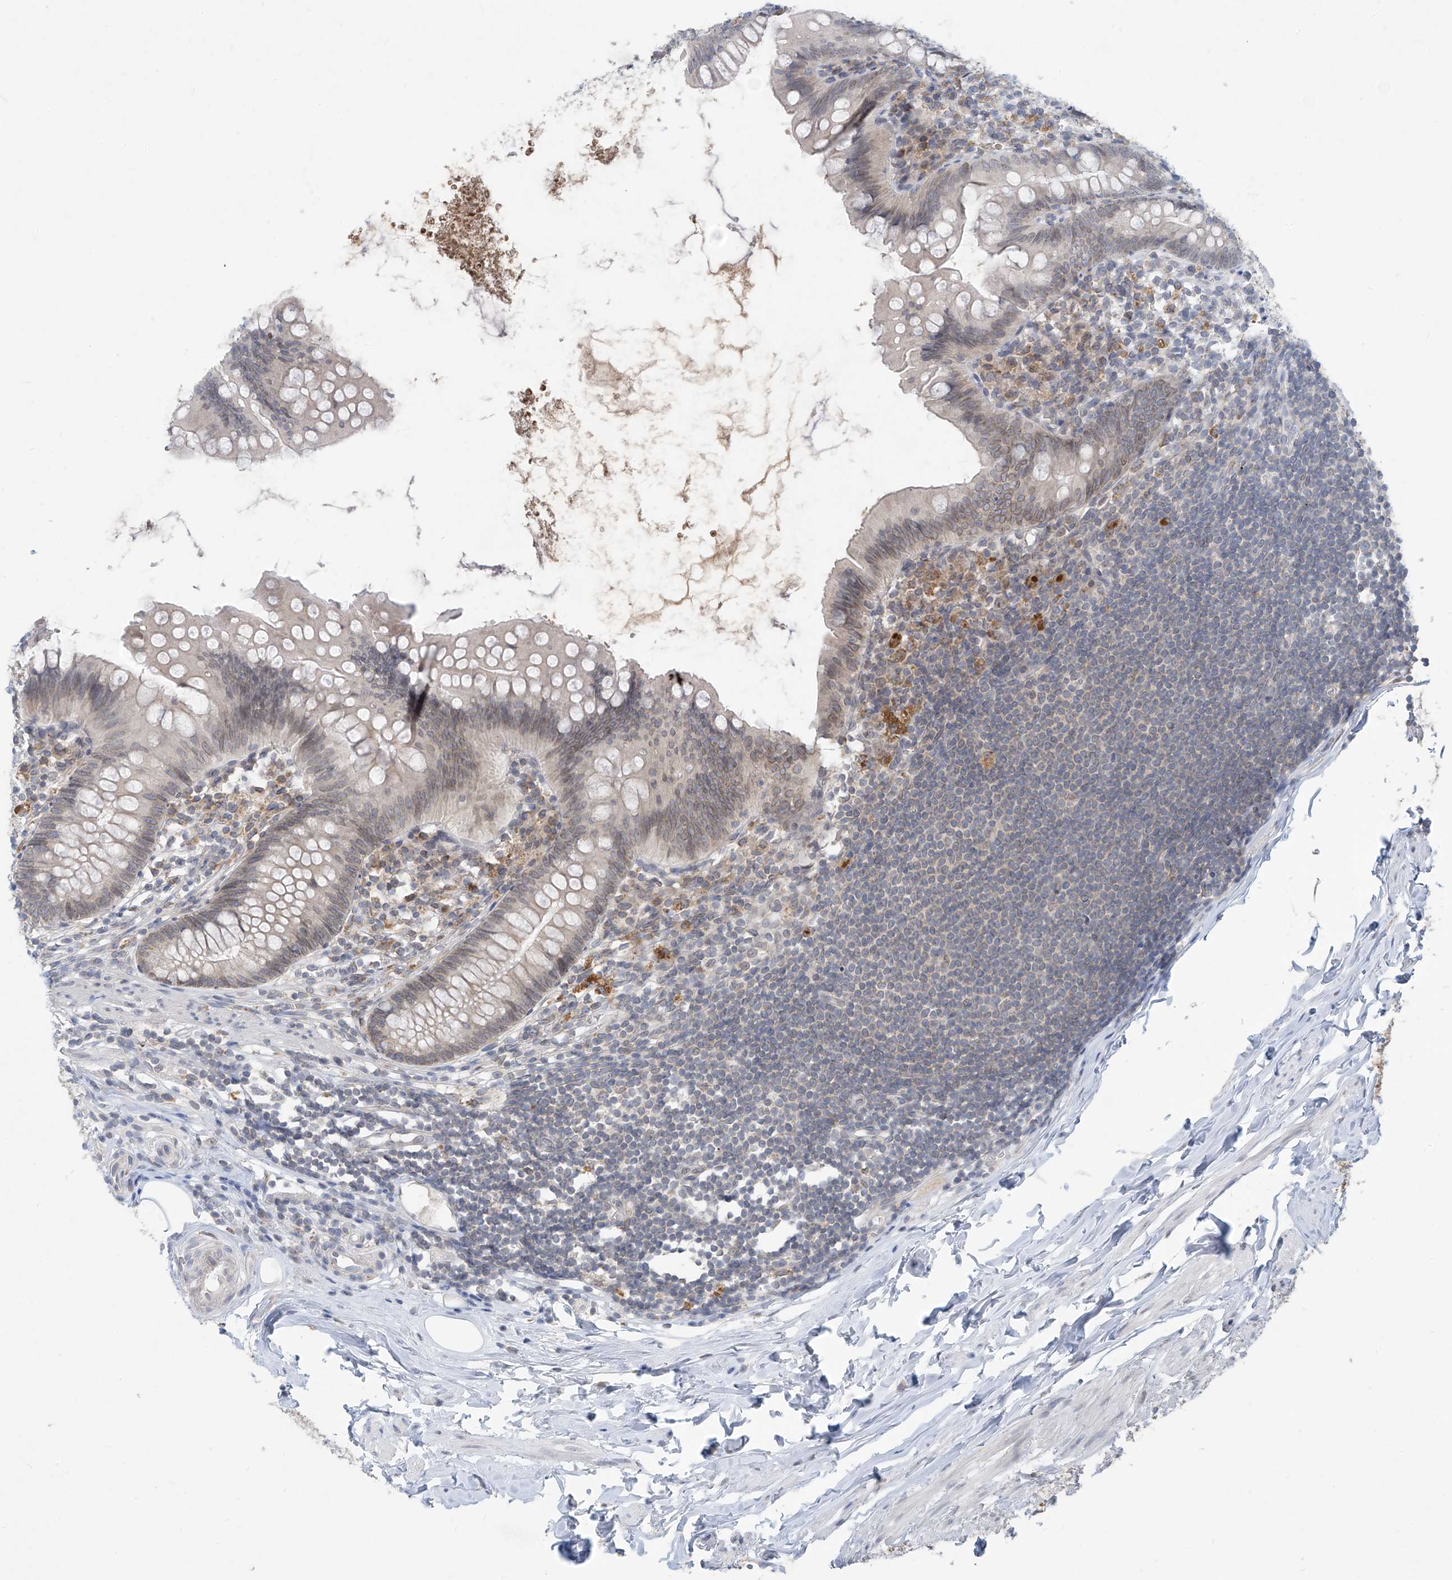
{"staining": {"intensity": "weak", "quantity": "<25%", "location": "cytoplasmic/membranous,nuclear"}, "tissue": "appendix", "cell_type": "Glandular cells", "image_type": "normal", "snomed": [{"axis": "morphology", "description": "Normal tissue, NOS"}, {"axis": "topography", "description": "Appendix"}], "caption": "Glandular cells are negative for brown protein staining in benign appendix. (DAB (3,3'-diaminobenzidine) immunohistochemistry (IHC) with hematoxylin counter stain).", "gene": "KRTAP25", "patient": {"sex": "female", "age": 62}}